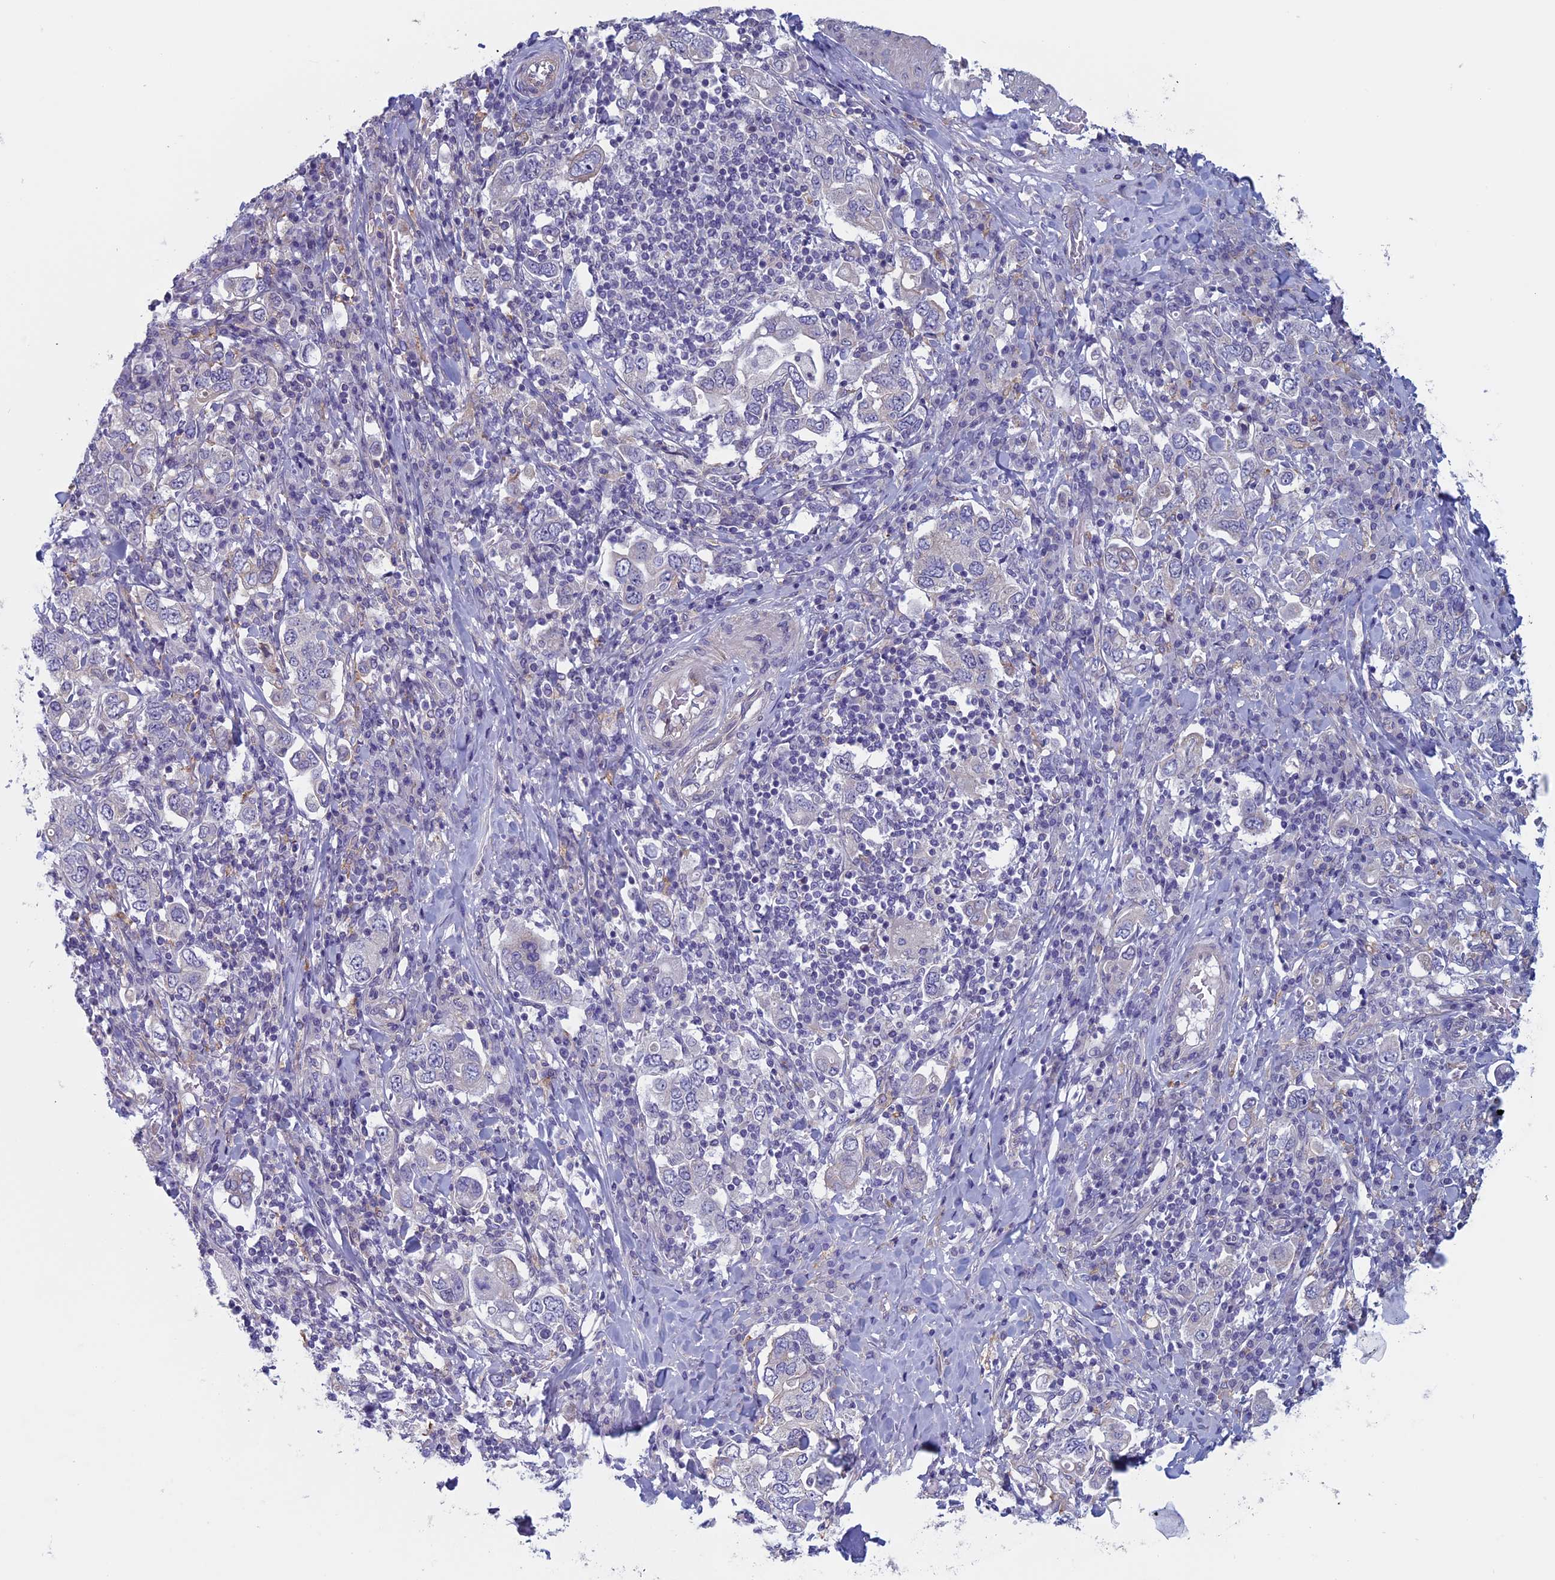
{"staining": {"intensity": "negative", "quantity": "none", "location": "none"}, "tissue": "stomach cancer", "cell_type": "Tumor cells", "image_type": "cancer", "snomed": [{"axis": "morphology", "description": "Adenocarcinoma, NOS"}, {"axis": "topography", "description": "Stomach, upper"}], "caption": "There is no significant expression in tumor cells of stomach cancer (adenocarcinoma).", "gene": "CNOT6L", "patient": {"sex": "male", "age": 62}}